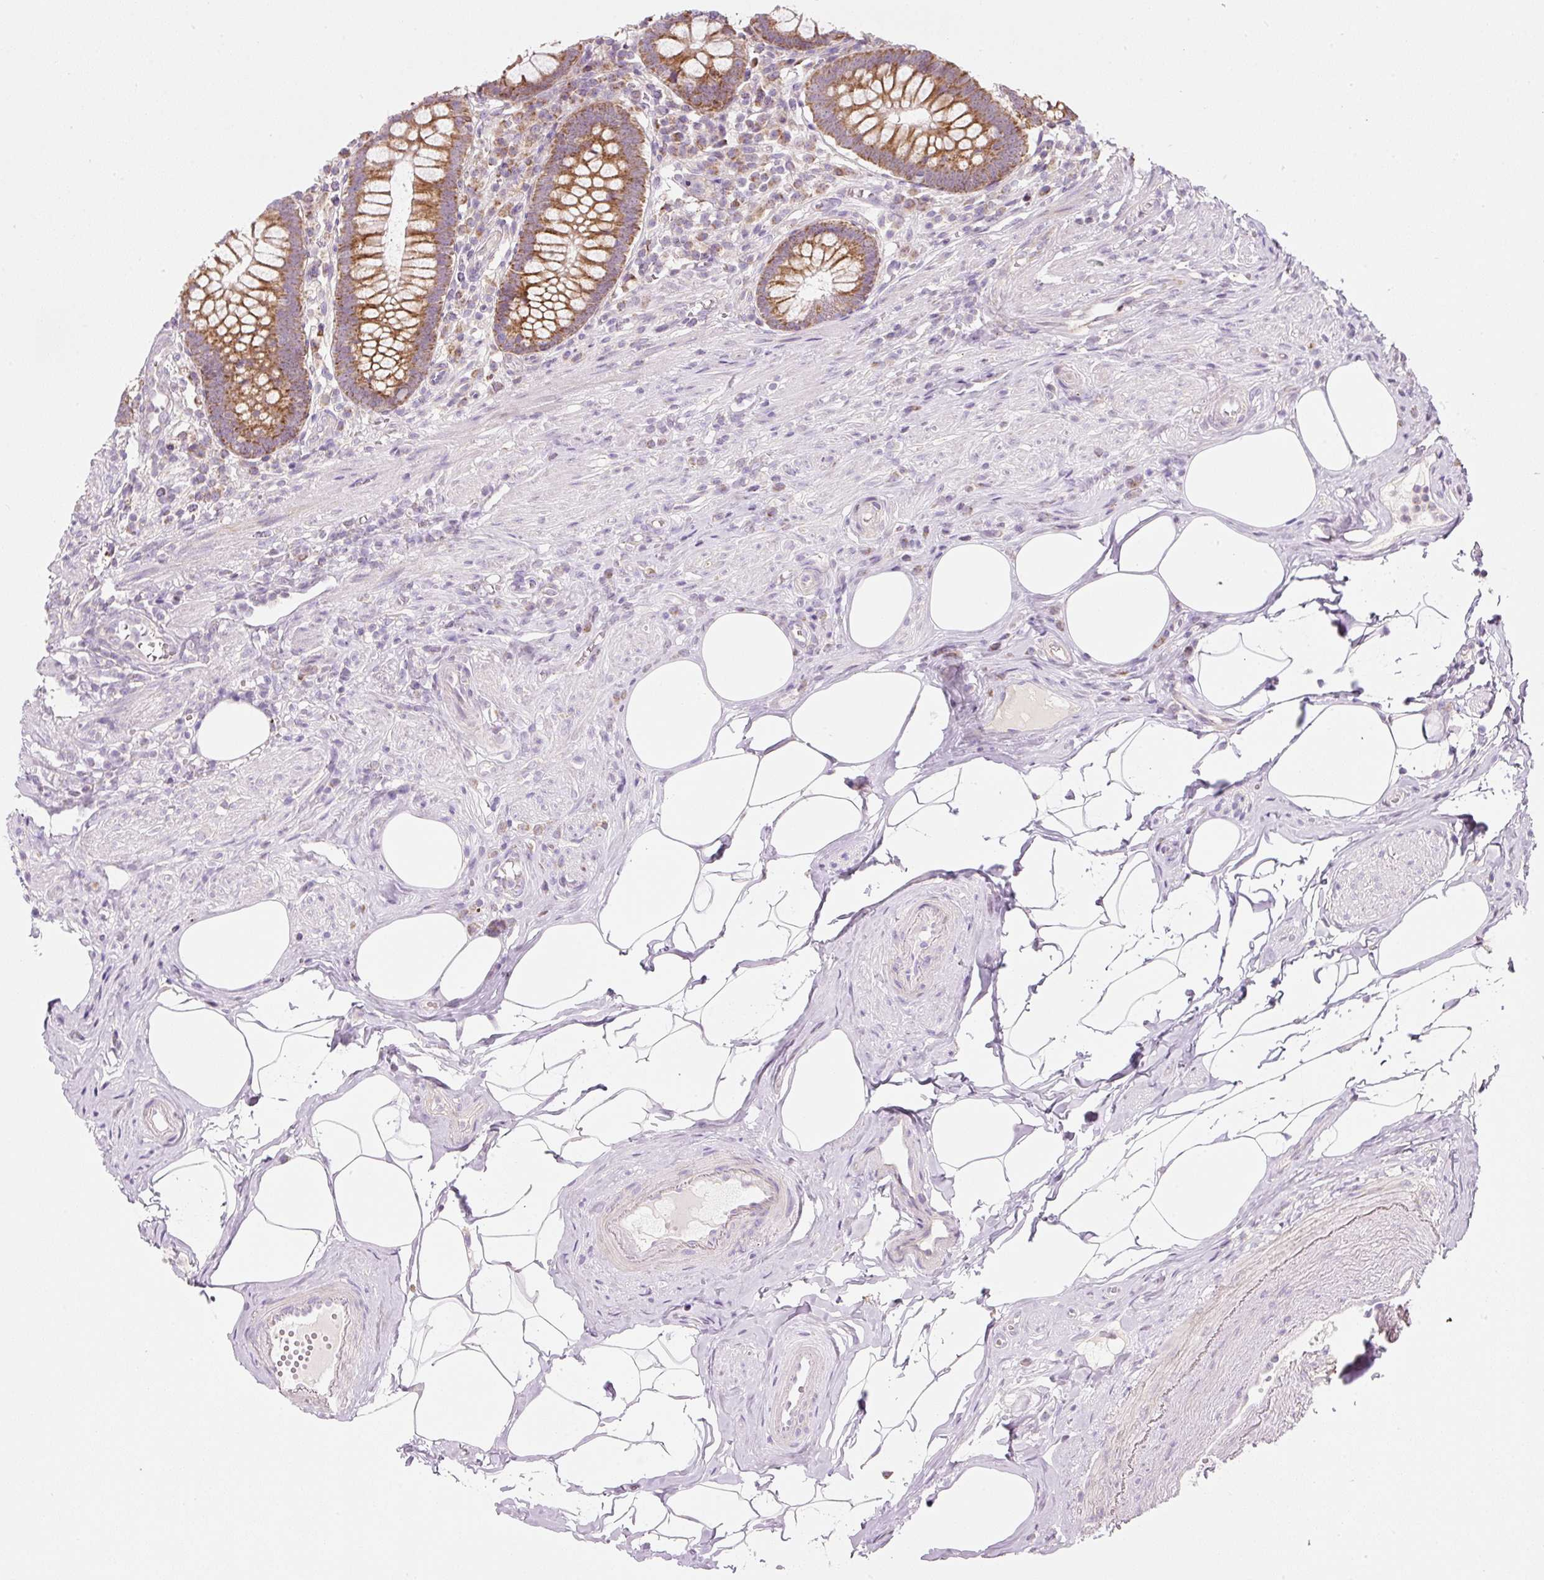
{"staining": {"intensity": "strong", "quantity": ">75%", "location": "cytoplasmic/membranous"}, "tissue": "appendix", "cell_type": "Glandular cells", "image_type": "normal", "snomed": [{"axis": "morphology", "description": "Normal tissue, NOS"}, {"axis": "topography", "description": "Appendix"}], "caption": "Strong cytoplasmic/membranous expression for a protein is present in approximately >75% of glandular cells of normal appendix using immunohistochemistry.", "gene": "NDUFA1", "patient": {"sex": "female", "age": 56}}